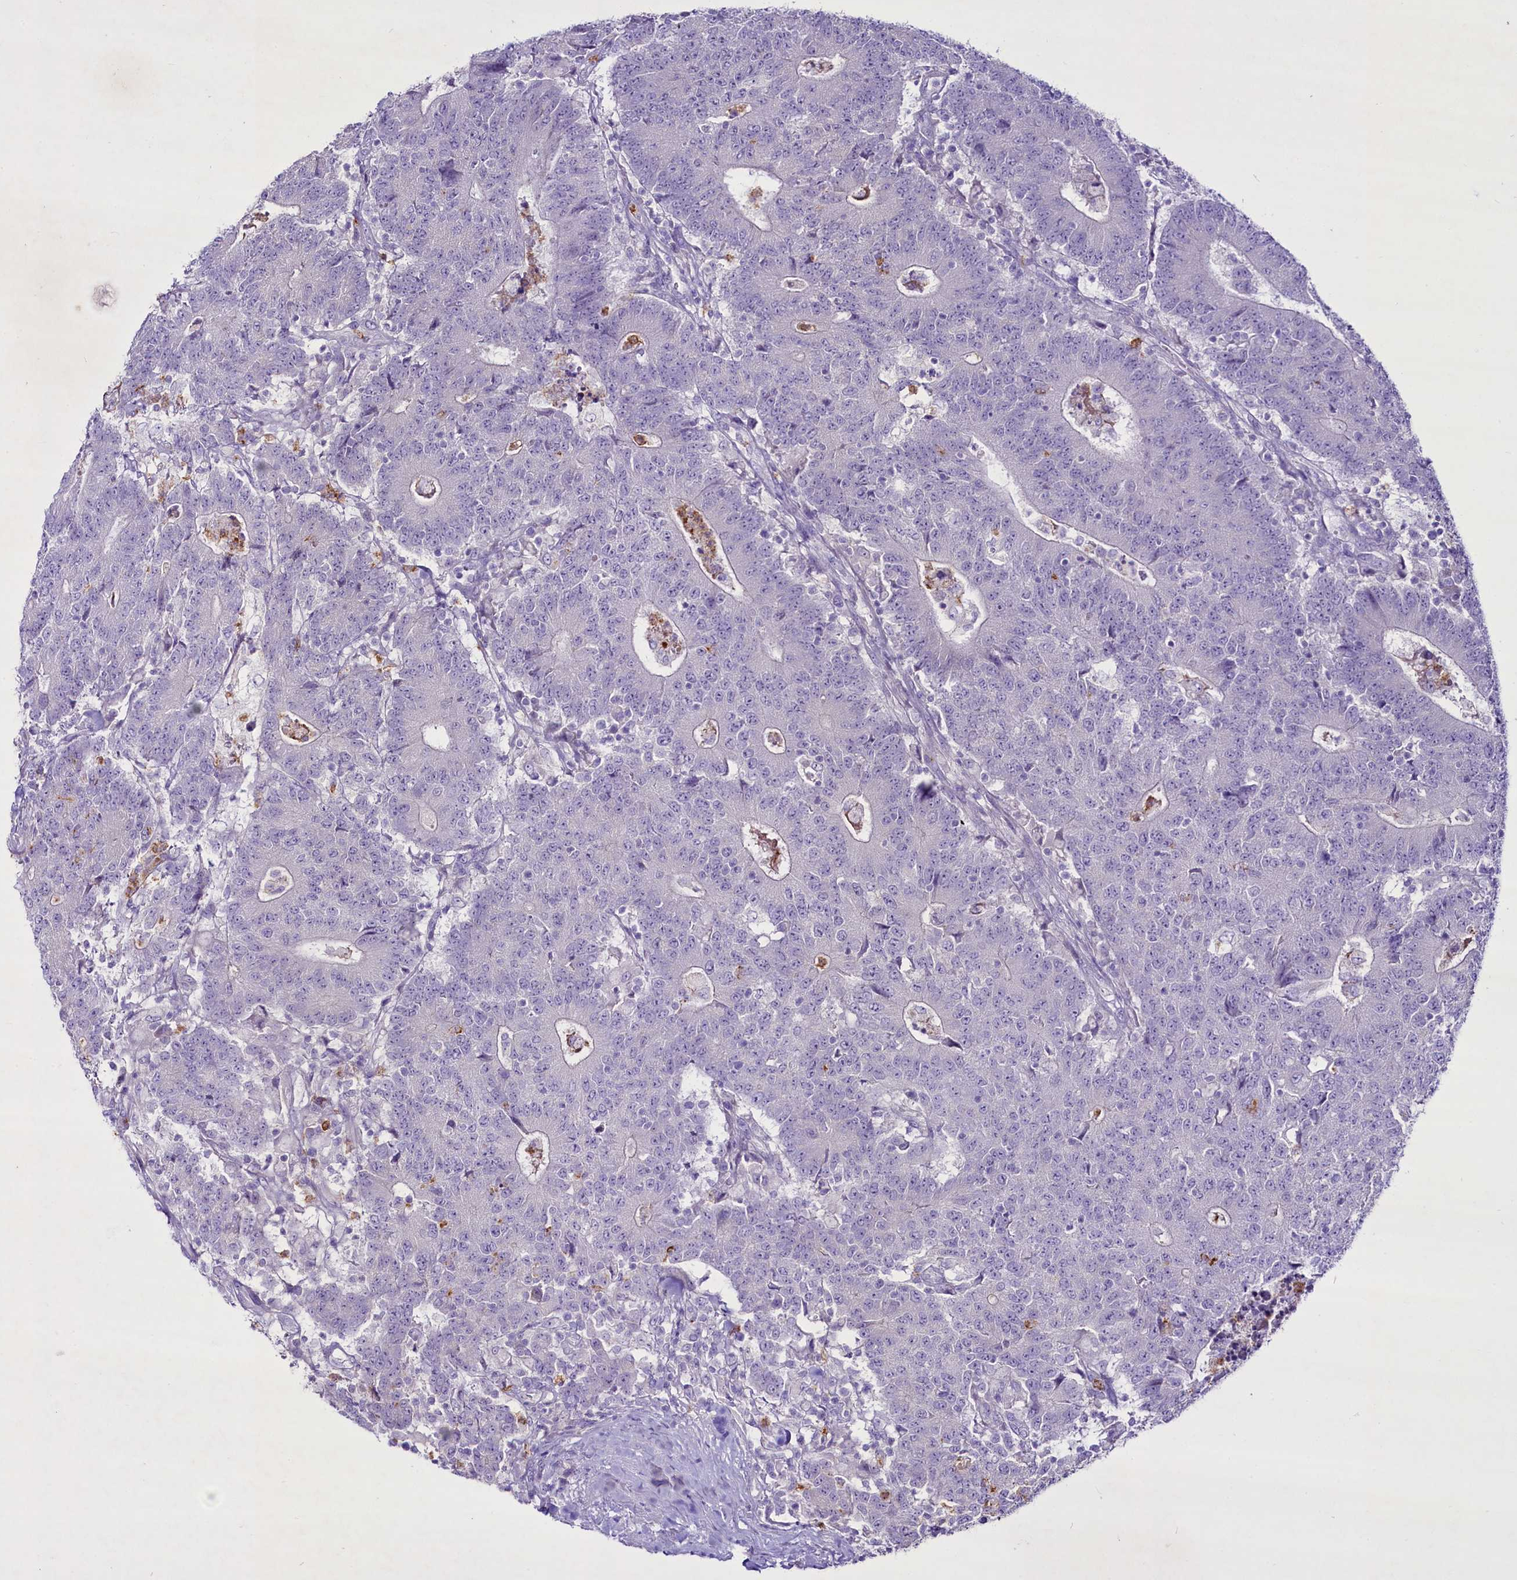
{"staining": {"intensity": "negative", "quantity": "none", "location": "none"}, "tissue": "colorectal cancer", "cell_type": "Tumor cells", "image_type": "cancer", "snomed": [{"axis": "morphology", "description": "Adenocarcinoma, NOS"}, {"axis": "topography", "description": "Colon"}], "caption": "Immunohistochemistry (IHC) of colorectal cancer demonstrates no staining in tumor cells.", "gene": "FAM209B", "patient": {"sex": "female", "age": 75}}